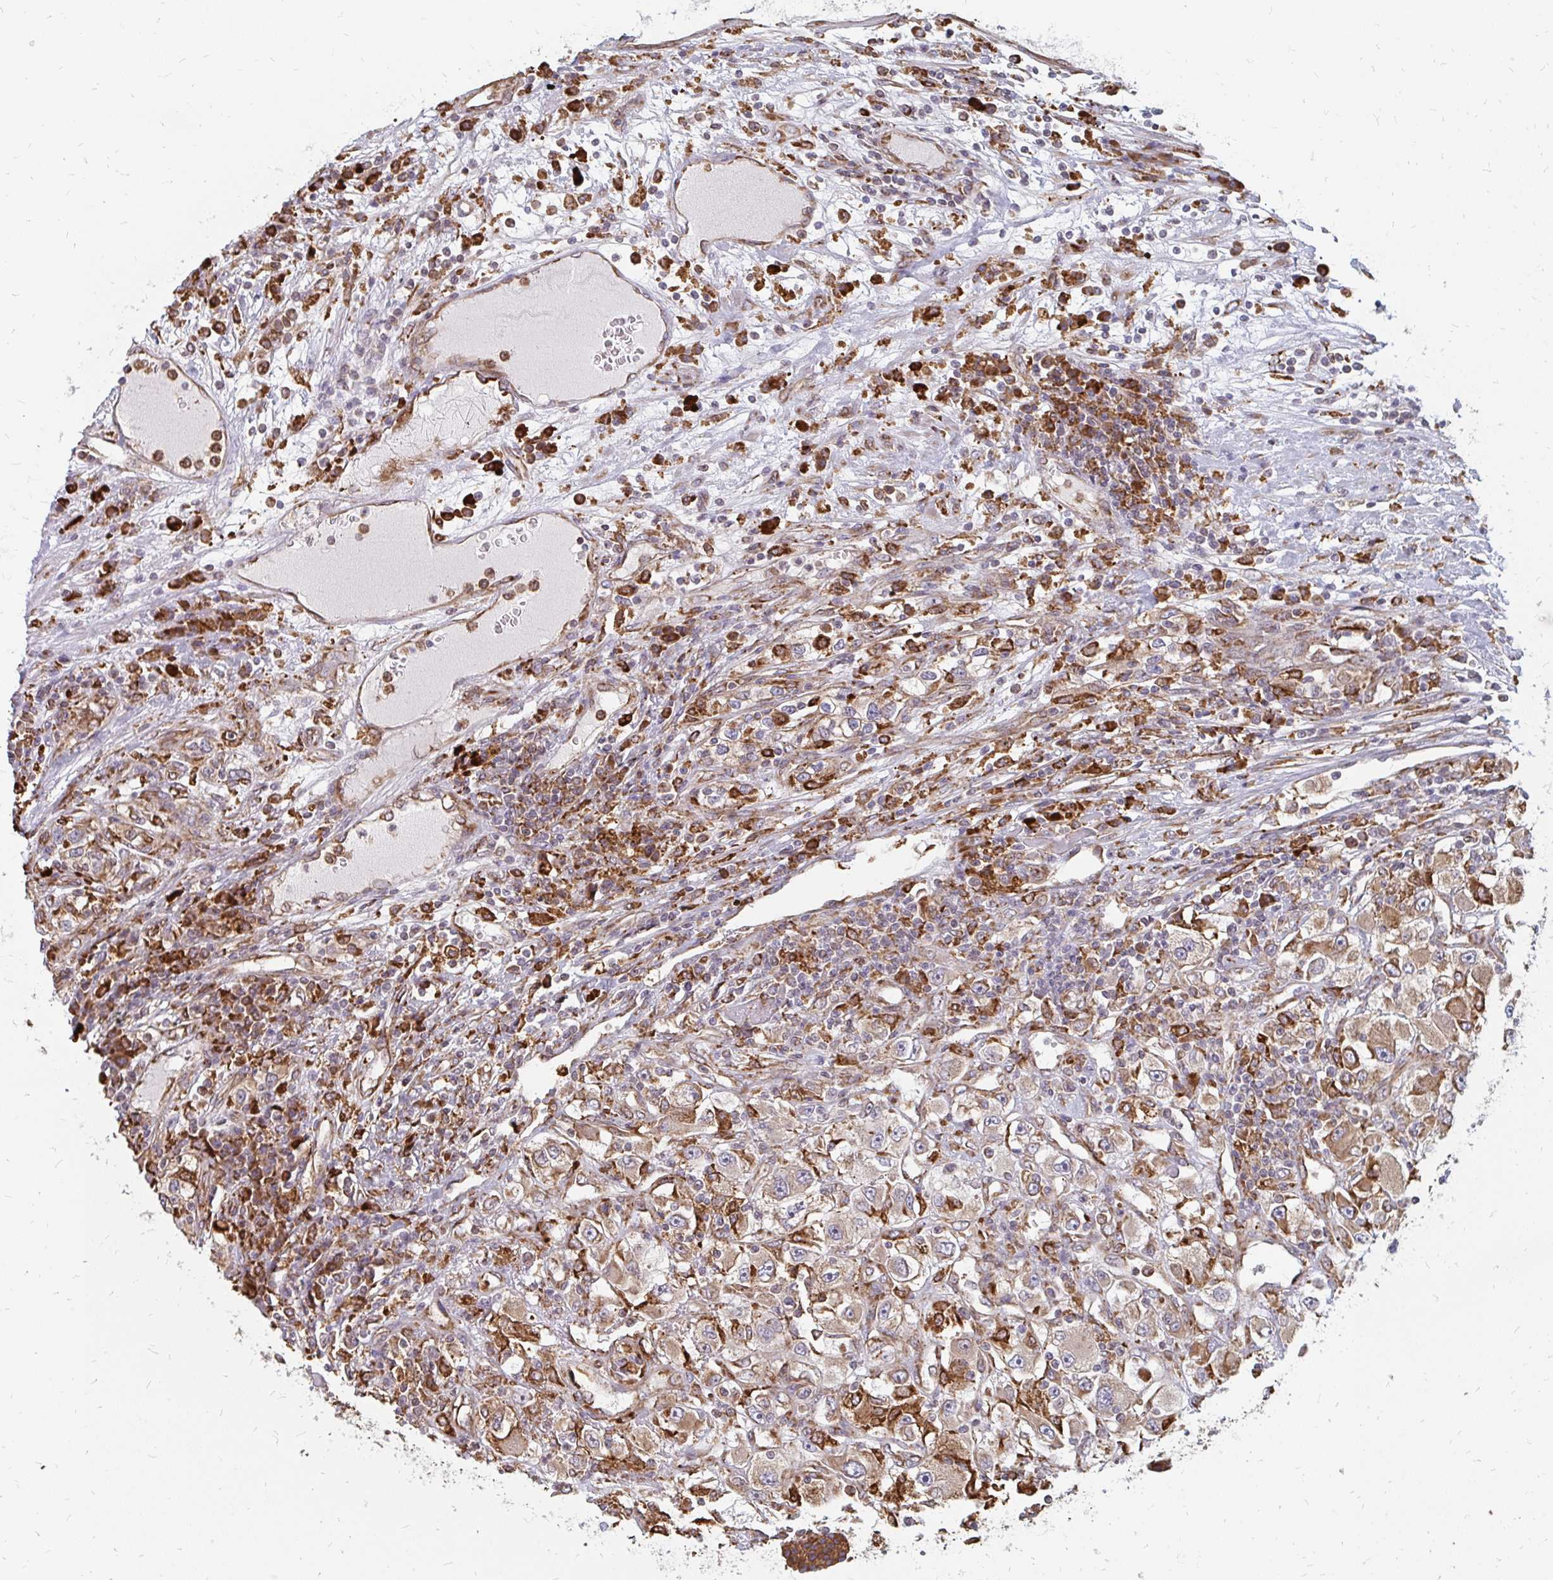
{"staining": {"intensity": "moderate", "quantity": ">75%", "location": "cytoplasmic/membranous"}, "tissue": "renal cancer", "cell_type": "Tumor cells", "image_type": "cancer", "snomed": [{"axis": "morphology", "description": "Adenocarcinoma, NOS"}, {"axis": "topography", "description": "Kidney"}], "caption": "Renal cancer (adenocarcinoma) stained for a protein displays moderate cytoplasmic/membranous positivity in tumor cells. The staining was performed using DAB (3,3'-diaminobenzidine), with brown indicating positive protein expression. Nuclei are stained blue with hematoxylin.", "gene": "PPP1R13L", "patient": {"sex": "female", "age": 52}}